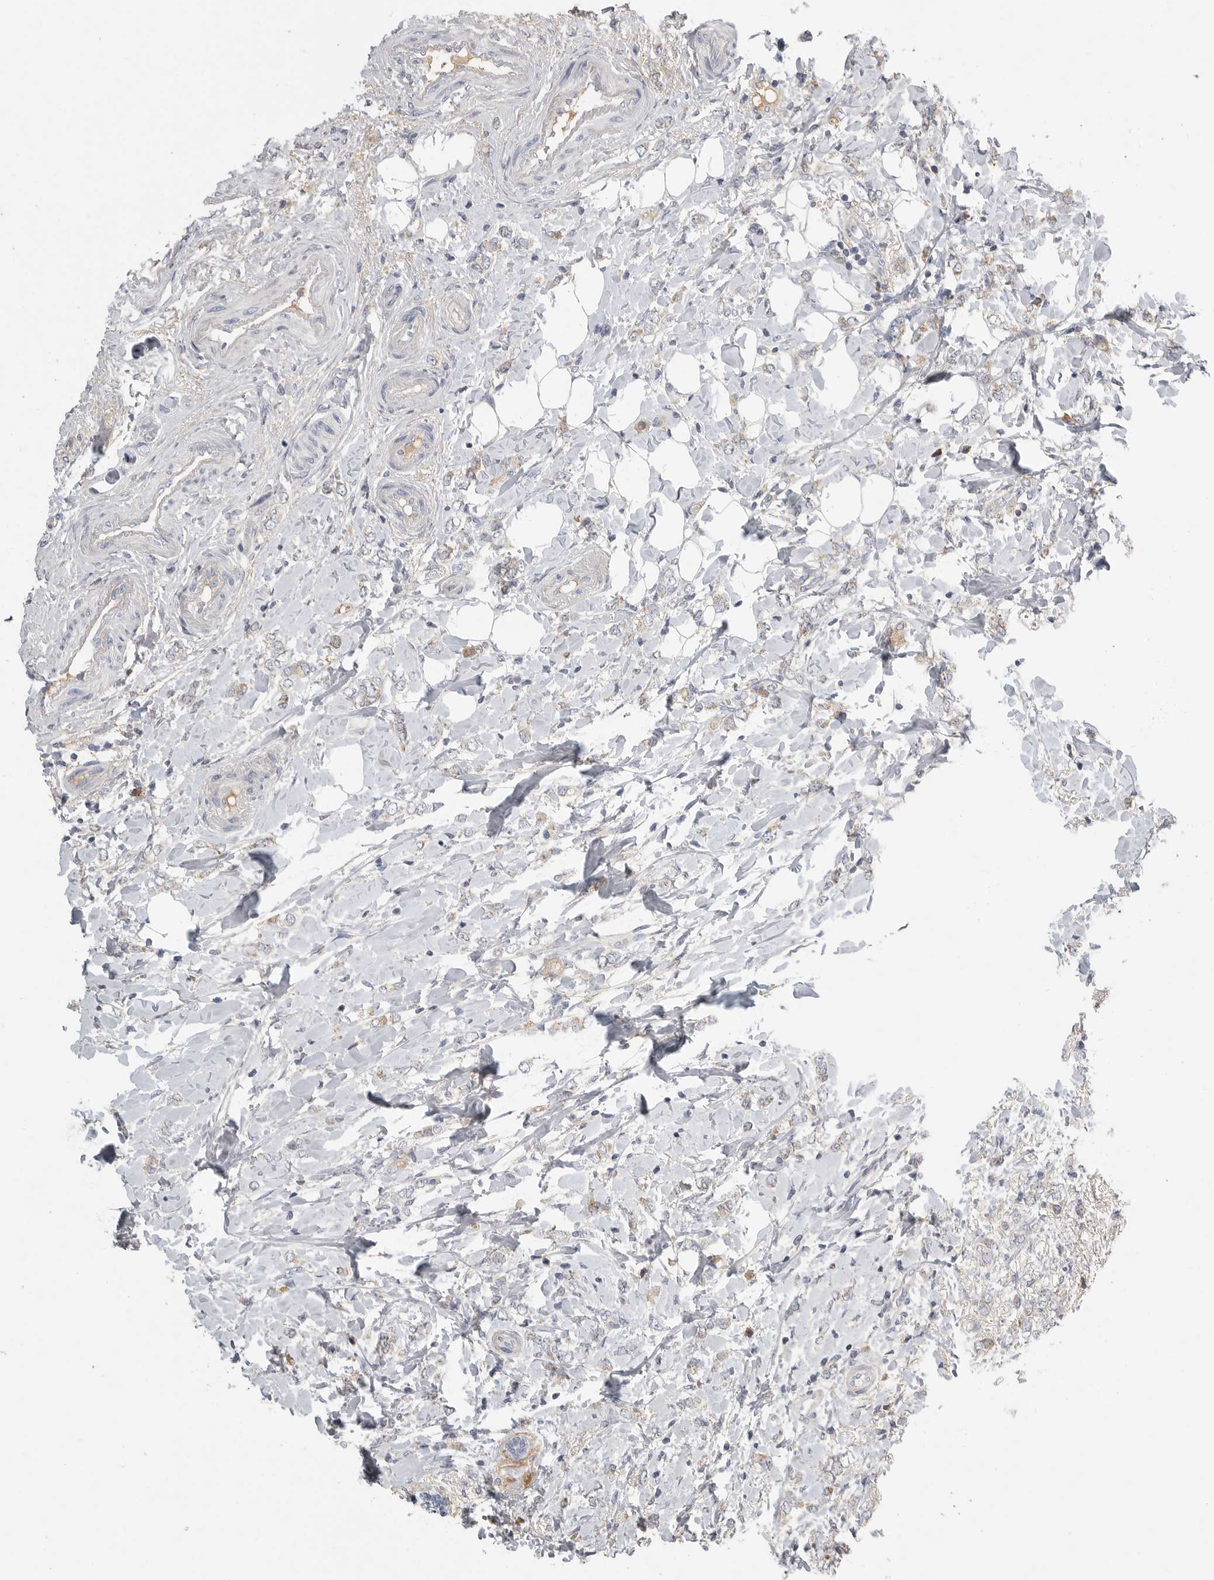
{"staining": {"intensity": "weak", "quantity": "<25%", "location": "cytoplasmic/membranous"}, "tissue": "breast cancer", "cell_type": "Tumor cells", "image_type": "cancer", "snomed": [{"axis": "morphology", "description": "Normal tissue, NOS"}, {"axis": "morphology", "description": "Lobular carcinoma"}, {"axis": "topography", "description": "Breast"}], "caption": "This is an IHC image of human lobular carcinoma (breast). There is no expression in tumor cells.", "gene": "SDC3", "patient": {"sex": "female", "age": 47}}